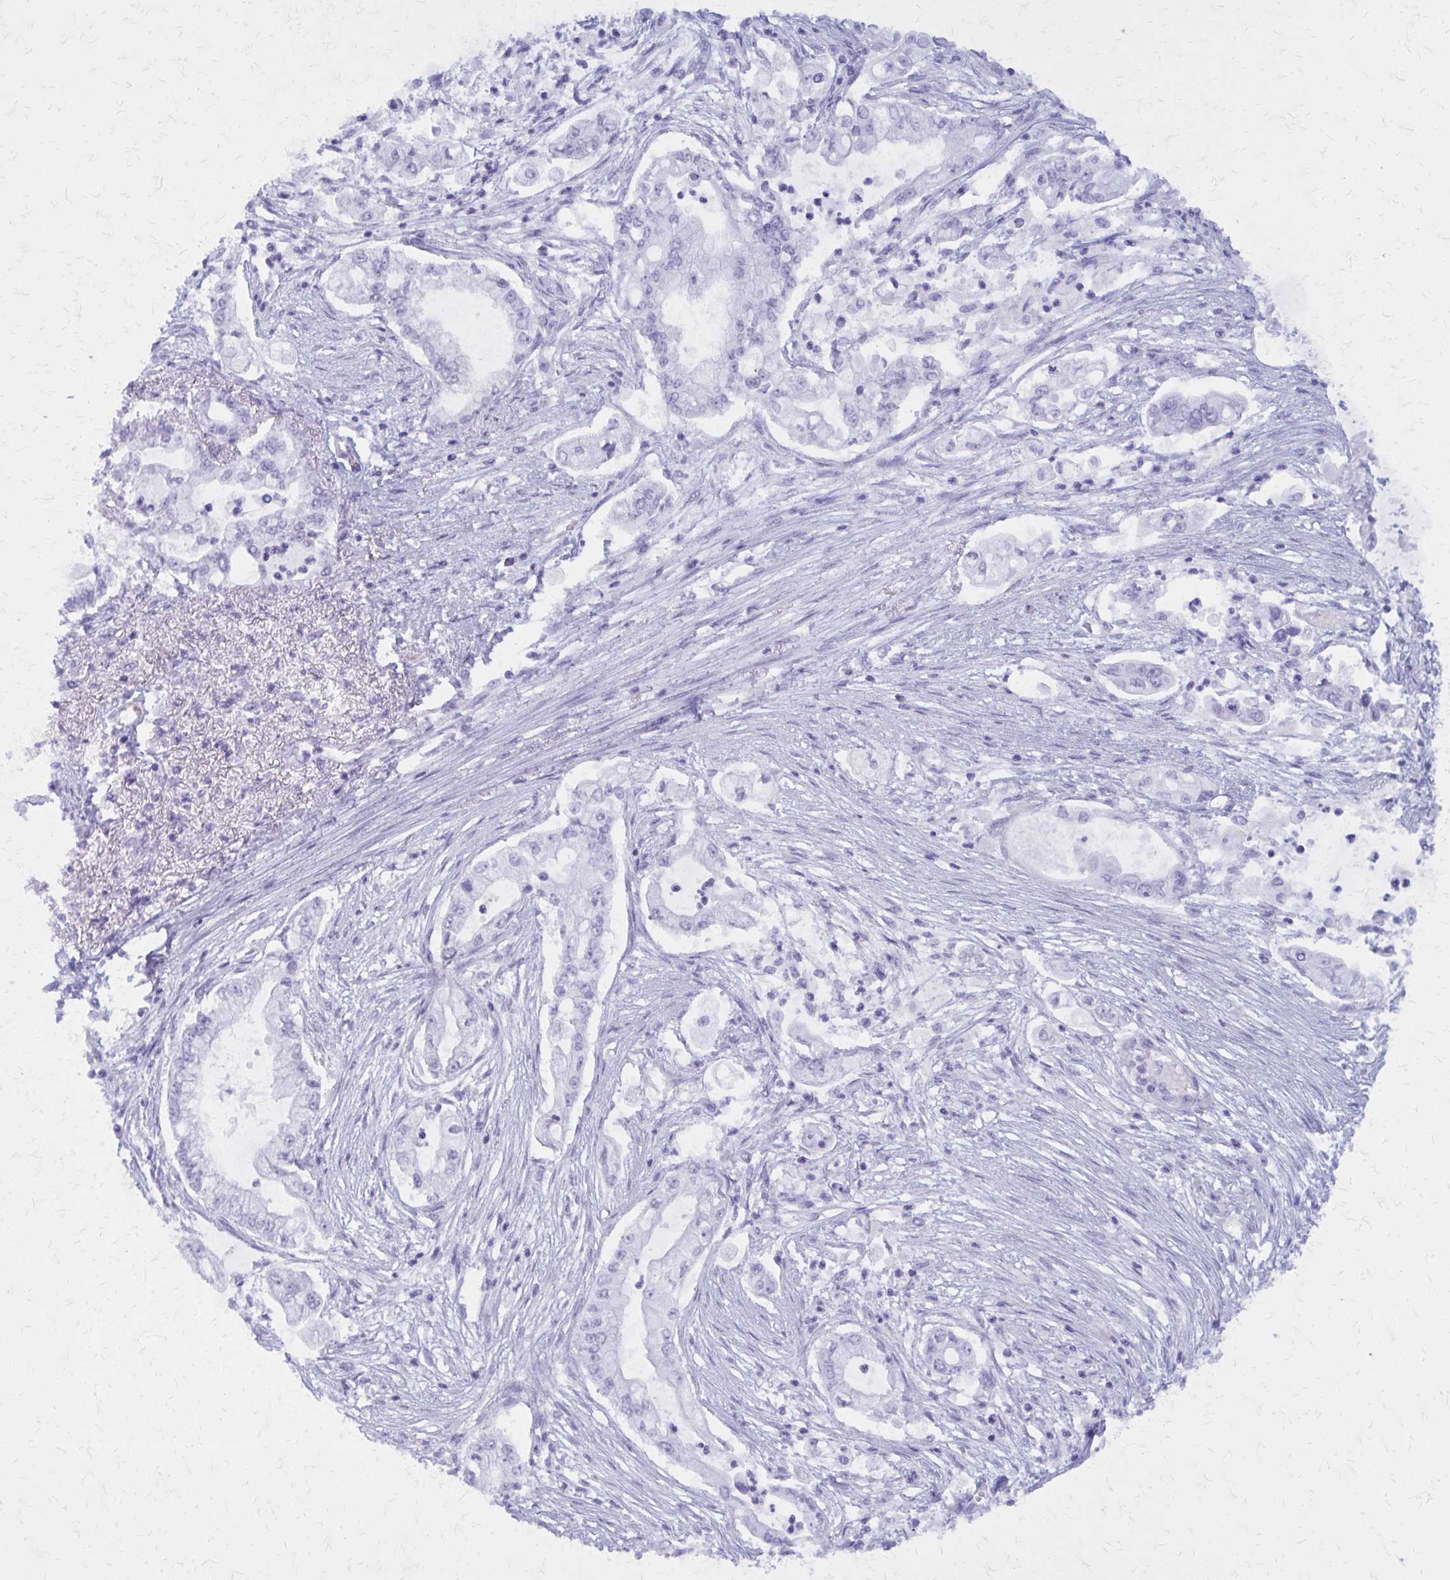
{"staining": {"intensity": "negative", "quantity": "none", "location": "none"}, "tissue": "pancreatic cancer", "cell_type": "Tumor cells", "image_type": "cancer", "snomed": [{"axis": "morphology", "description": "Adenocarcinoma, NOS"}, {"axis": "topography", "description": "Pancreas"}], "caption": "Histopathology image shows no protein positivity in tumor cells of pancreatic cancer tissue.", "gene": "GFAP", "patient": {"sex": "female", "age": 69}}